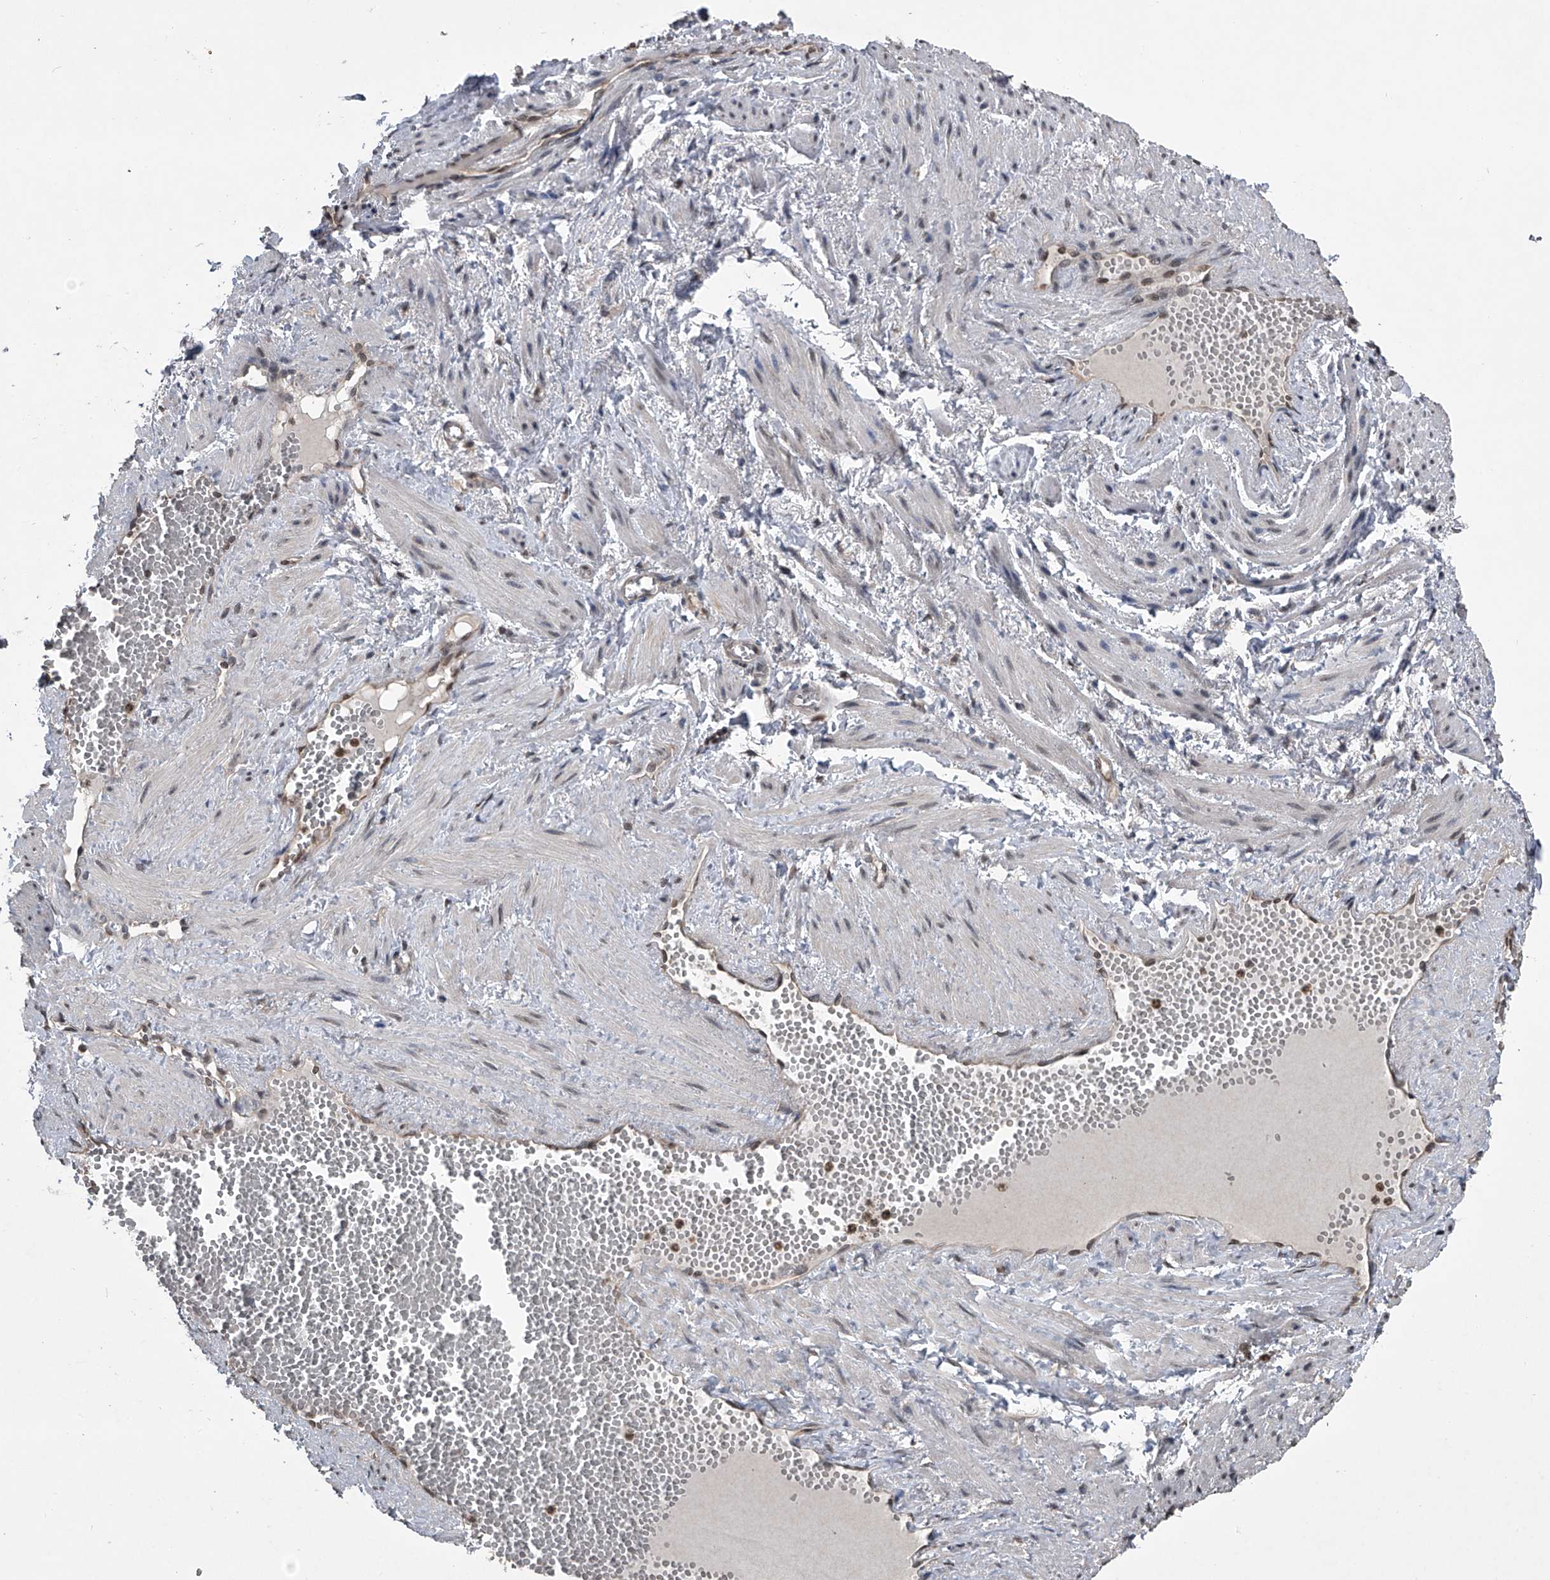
{"staining": {"intensity": "negative", "quantity": "none", "location": "none"}, "tissue": "adipose tissue", "cell_type": "Adipocytes", "image_type": "normal", "snomed": [{"axis": "morphology", "description": "Normal tissue, NOS"}, {"axis": "topography", "description": "Smooth muscle"}, {"axis": "topography", "description": "Peripheral nerve tissue"}], "caption": "This is a photomicrograph of IHC staining of benign adipose tissue, which shows no expression in adipocytes. Nuclei are stained in blue.", "gene": "TSNAX", "patient": {"sex": "female", "age": 39}}